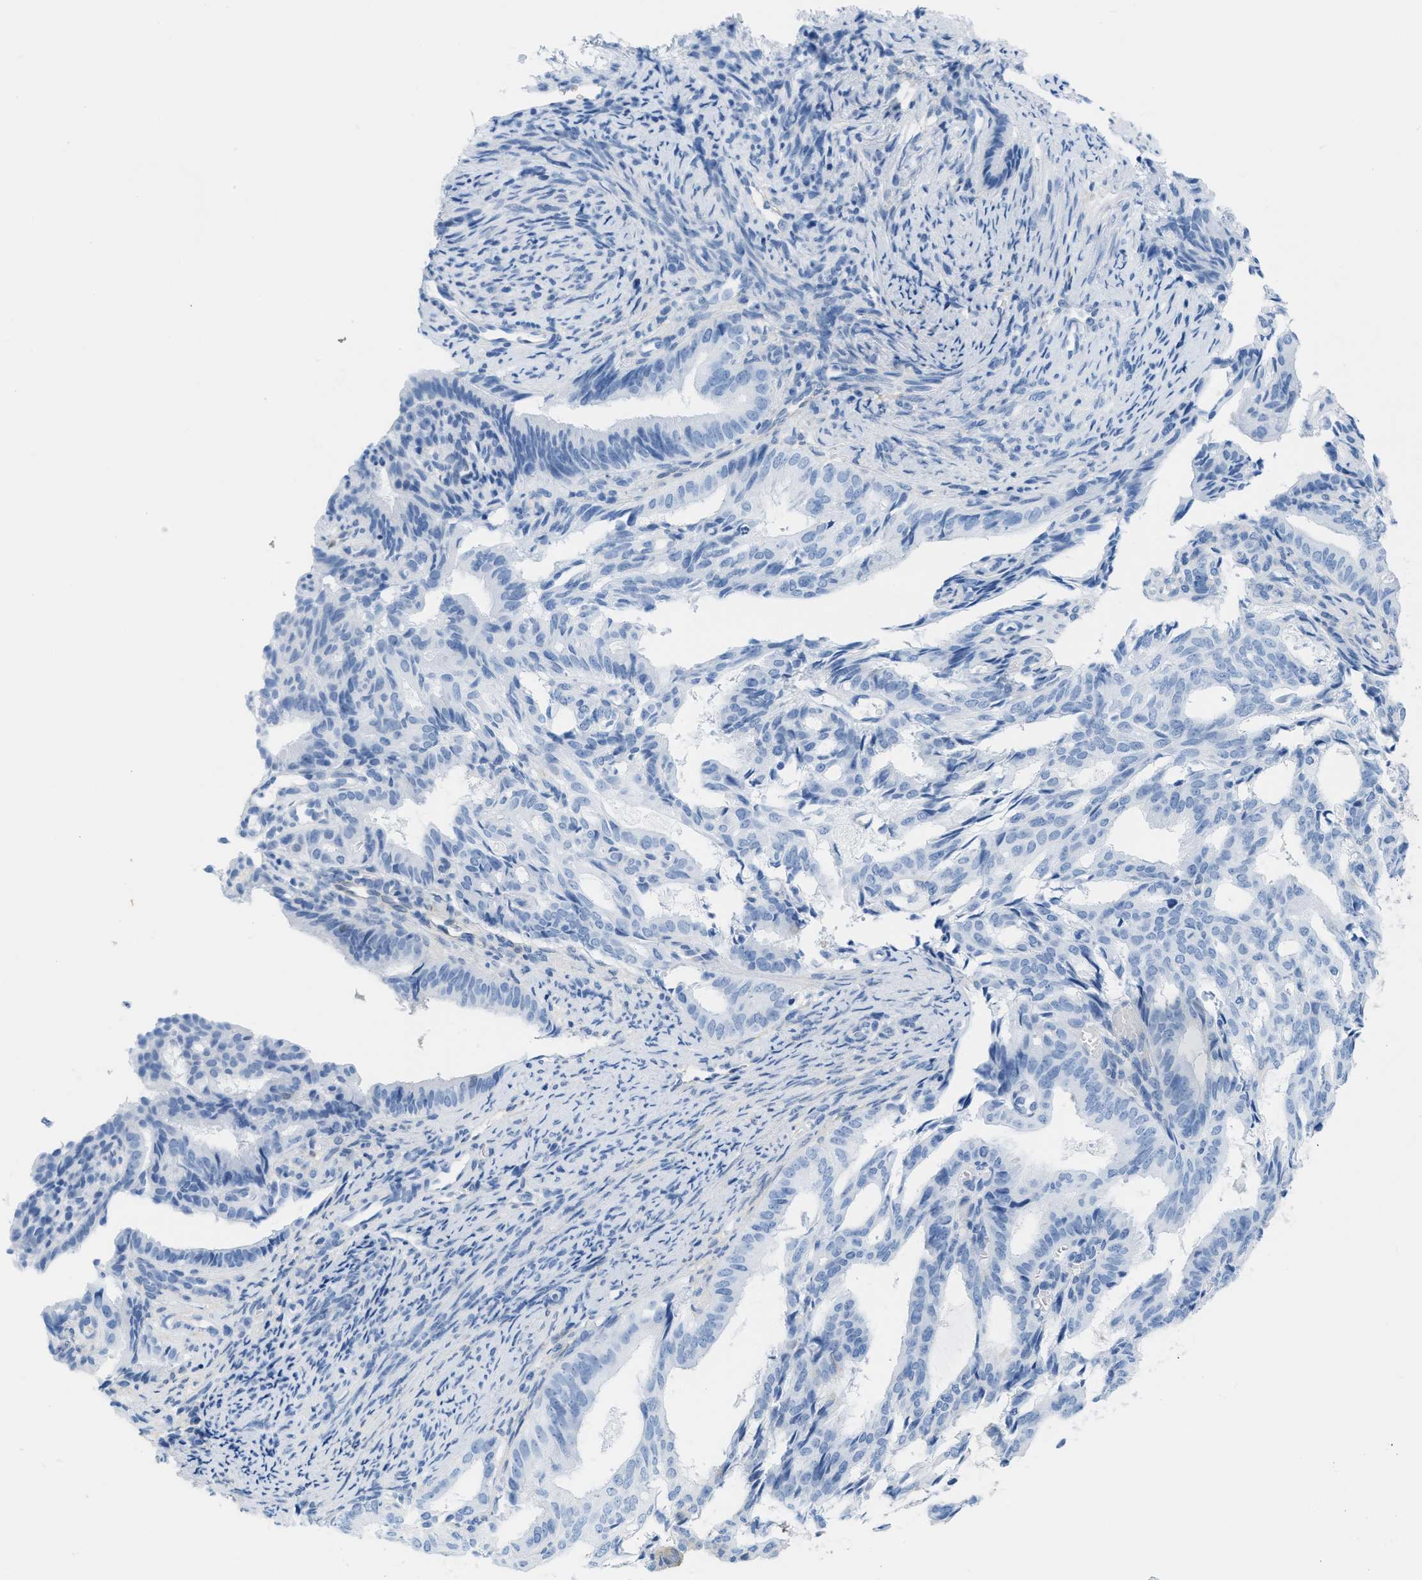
{"staining": {"intensity": "negative", "quantity": "none", "location": "none"}, "tissue": "endometrial cancer", "cell_type": "Tumor cells", "image_type": "cancer", "snomed": [{"axis": "morphology", "description": "Adenocarcinoma, NOS"}, {"axis": "topography", "description": "Endometrium"}], "caption": "An immunohistochemistry photomicrograph of adenocarcinoma (endometrial) is shown. There is no staining in tumor cells of adenocarcinoma (endometrial).", "gene": "ASGR1", "patient": {"sex": "female", "age": 58}}